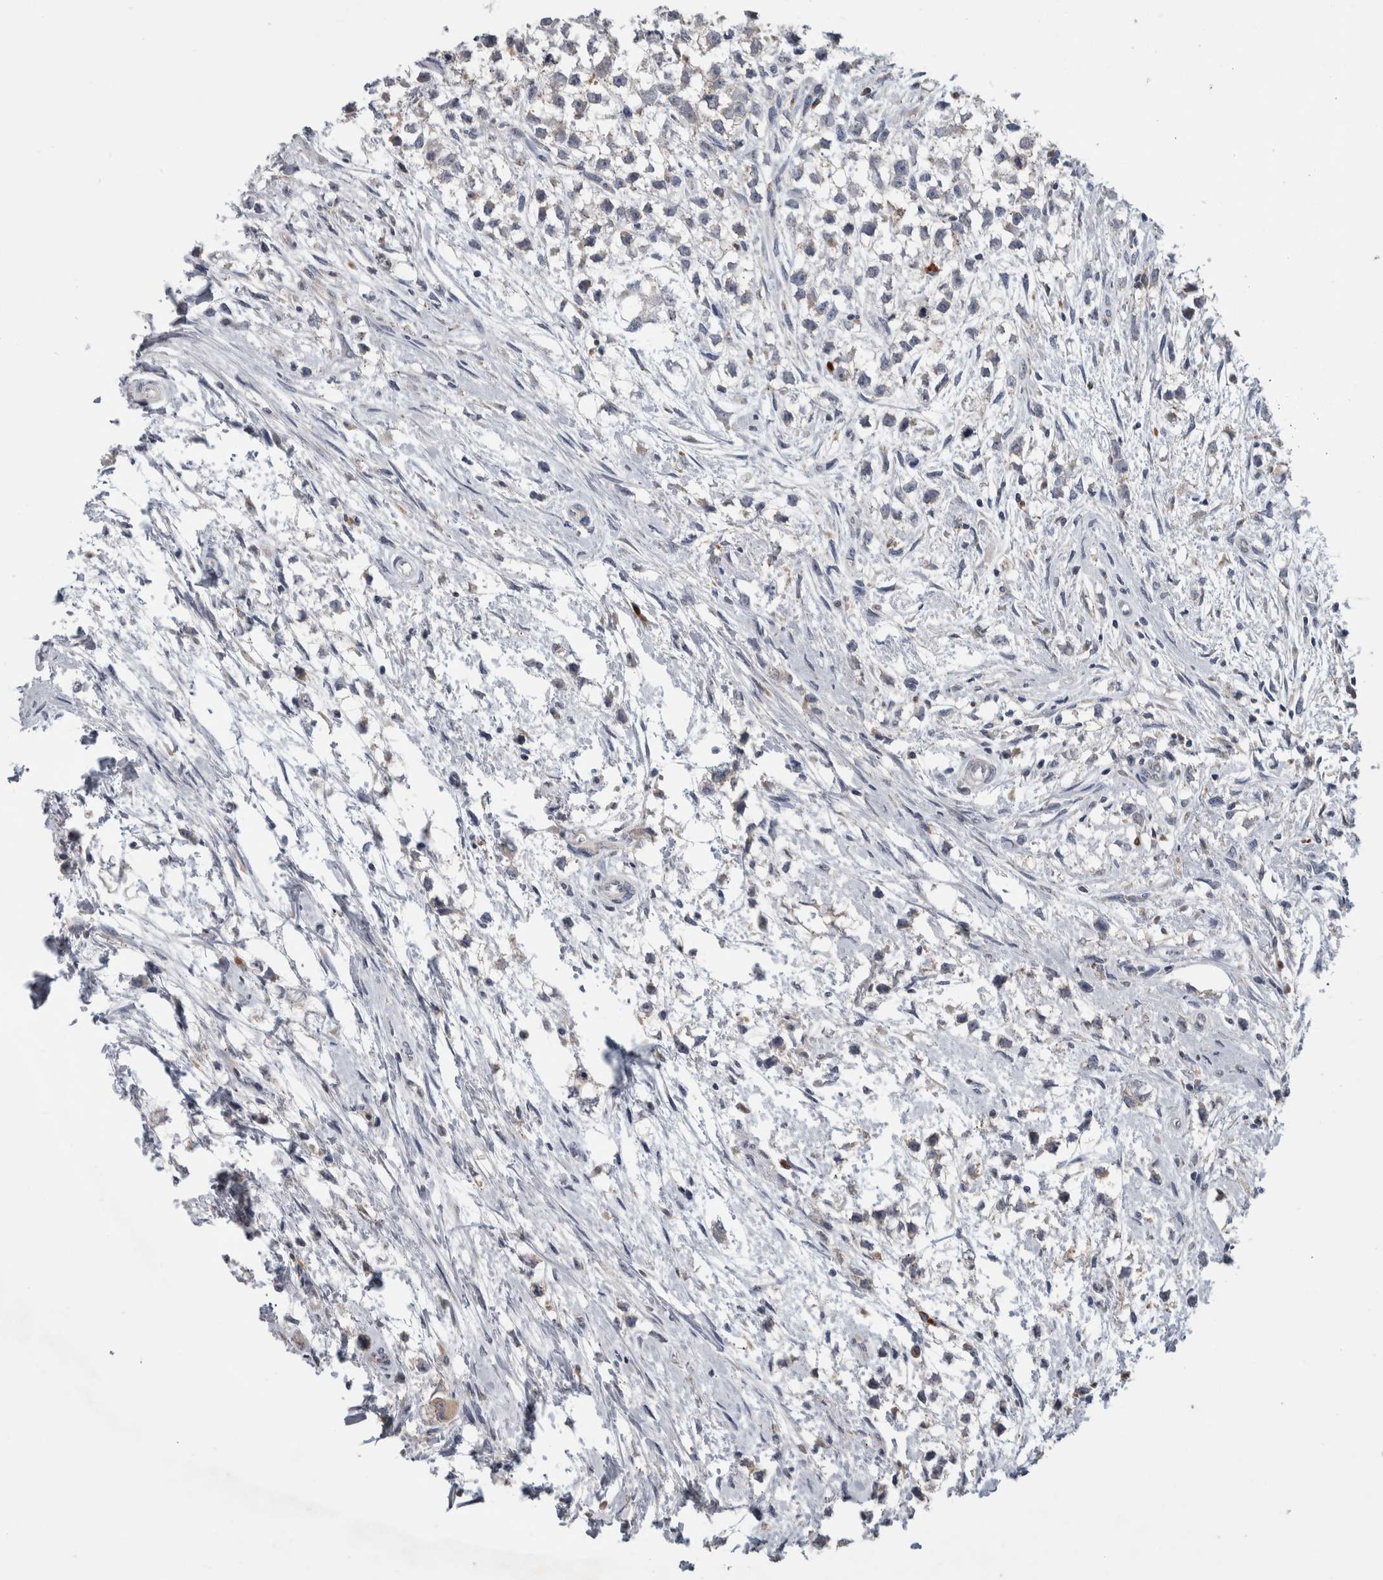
{"staining": {"intensity": "negative", "quantity": "none", "location": "none"}, "tissue": "testis cancer", "cell_type": "Tumor cells", "image_type": "cancer", "snomed": [{"axis": "morphology", "description": "Seminoma, NOS"}, {"axis": "morphology", "description": "Carcinoma, Embryonal, NOS"}, {"axis": "topography", "description": "Testis"}], "caption": "A high-resolution photomicrograph shows IHC staining of testis cancer, which exhibits no significant staining in tumor cells.", "gene": "FAM83G", "patient": {"sex": "male", "age": 51}}